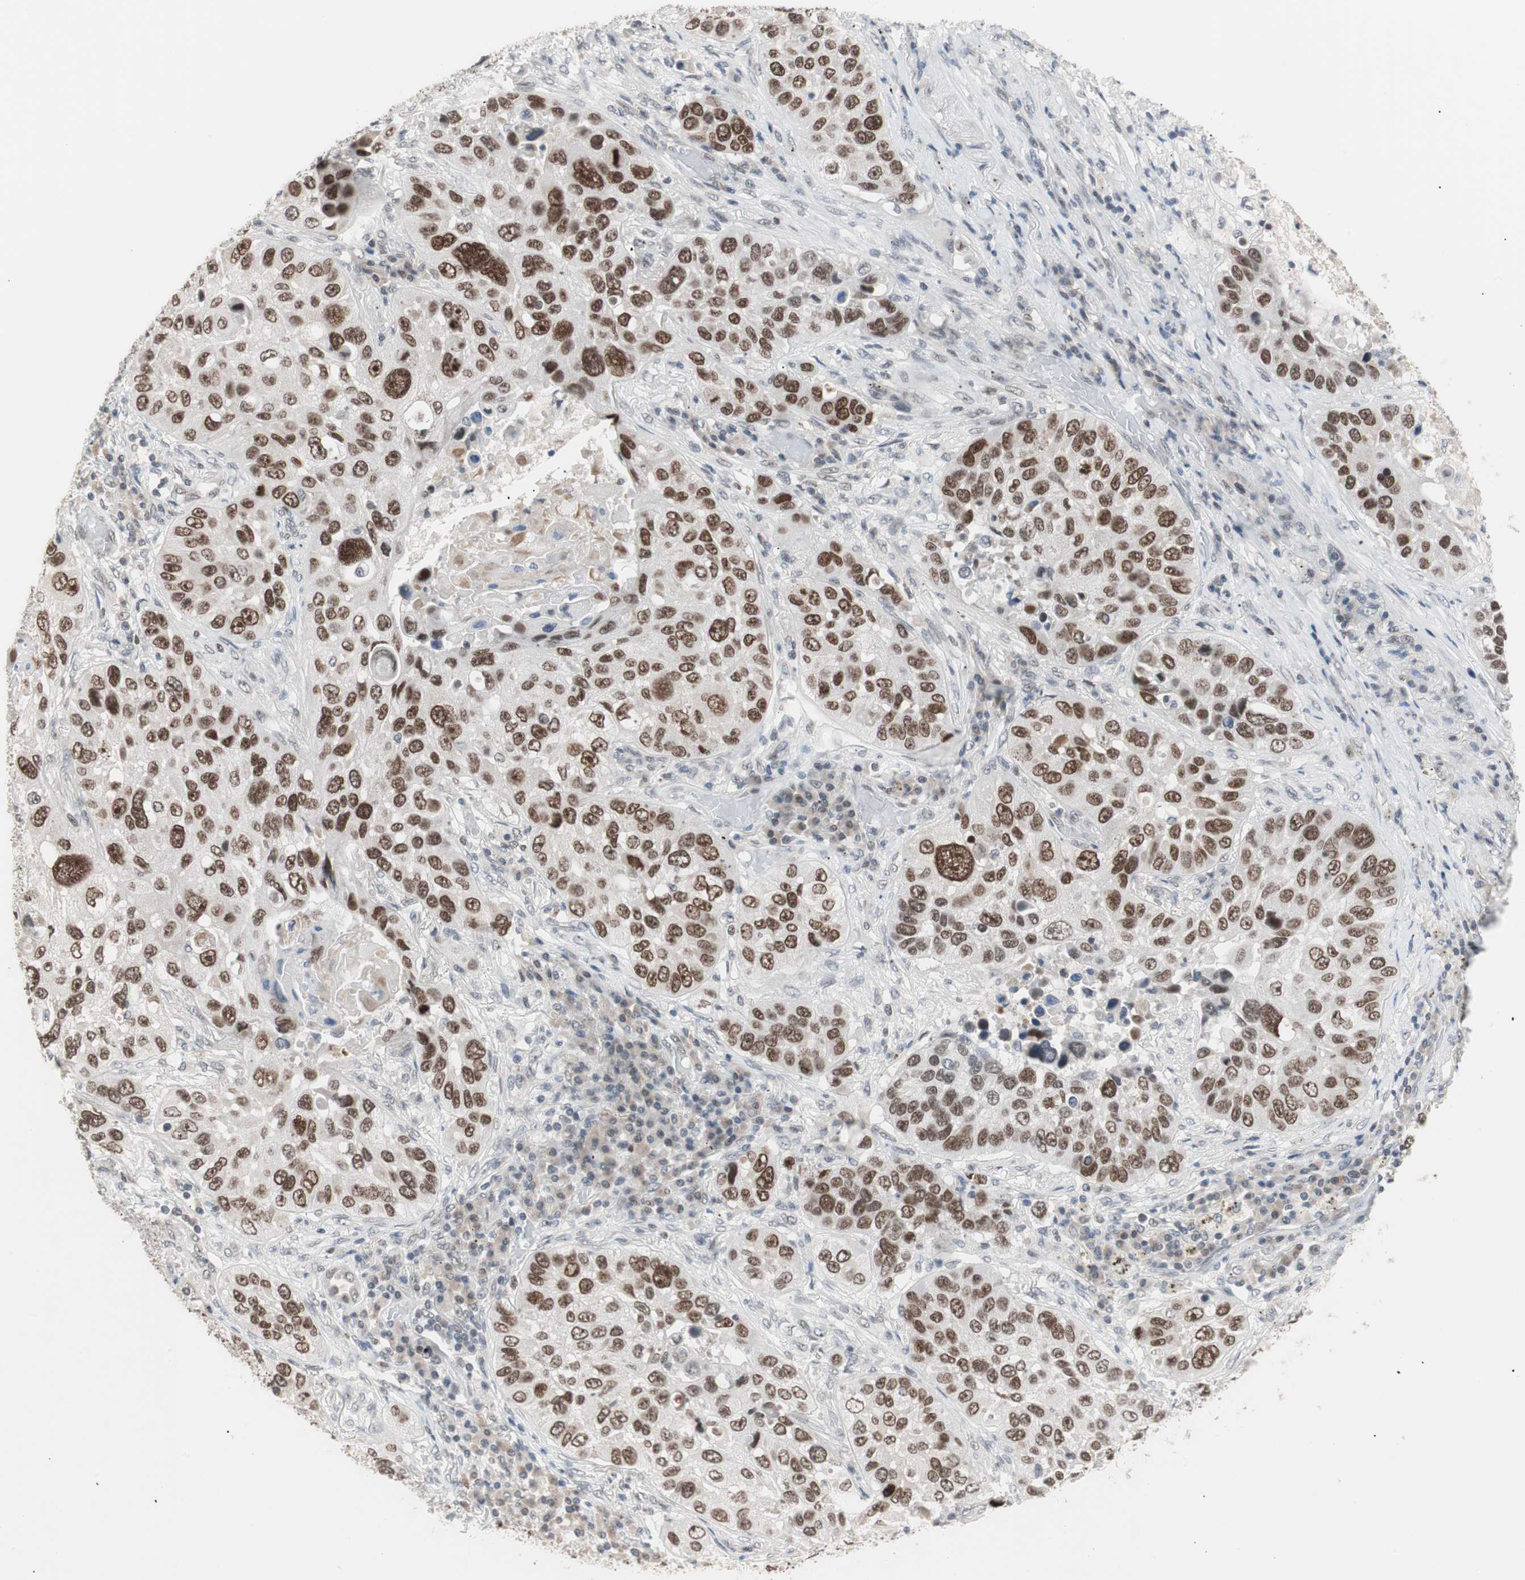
{"staining": {"intensity": "moderate", "quantity": ">75%", "location": "nuclear"}, "tissue": "lung cancer", "cell_type": "Tumor cells", "image_type": "cancer", "snomed": [{"axis": "morphology", "description": "Squamous cell carcinoma, NOS"}, {"axis": "topography", "description": "Lung"}], "caption": "An immunohistochemistry histopathology image of neoplastic tissue is shown. Protein staining in brown labels moderate nuclear positivity in squamous cell carcinoma (lung) within tumor cells.", "gene": "LIG3", "patient": {"sex": "male", "age": 57}}